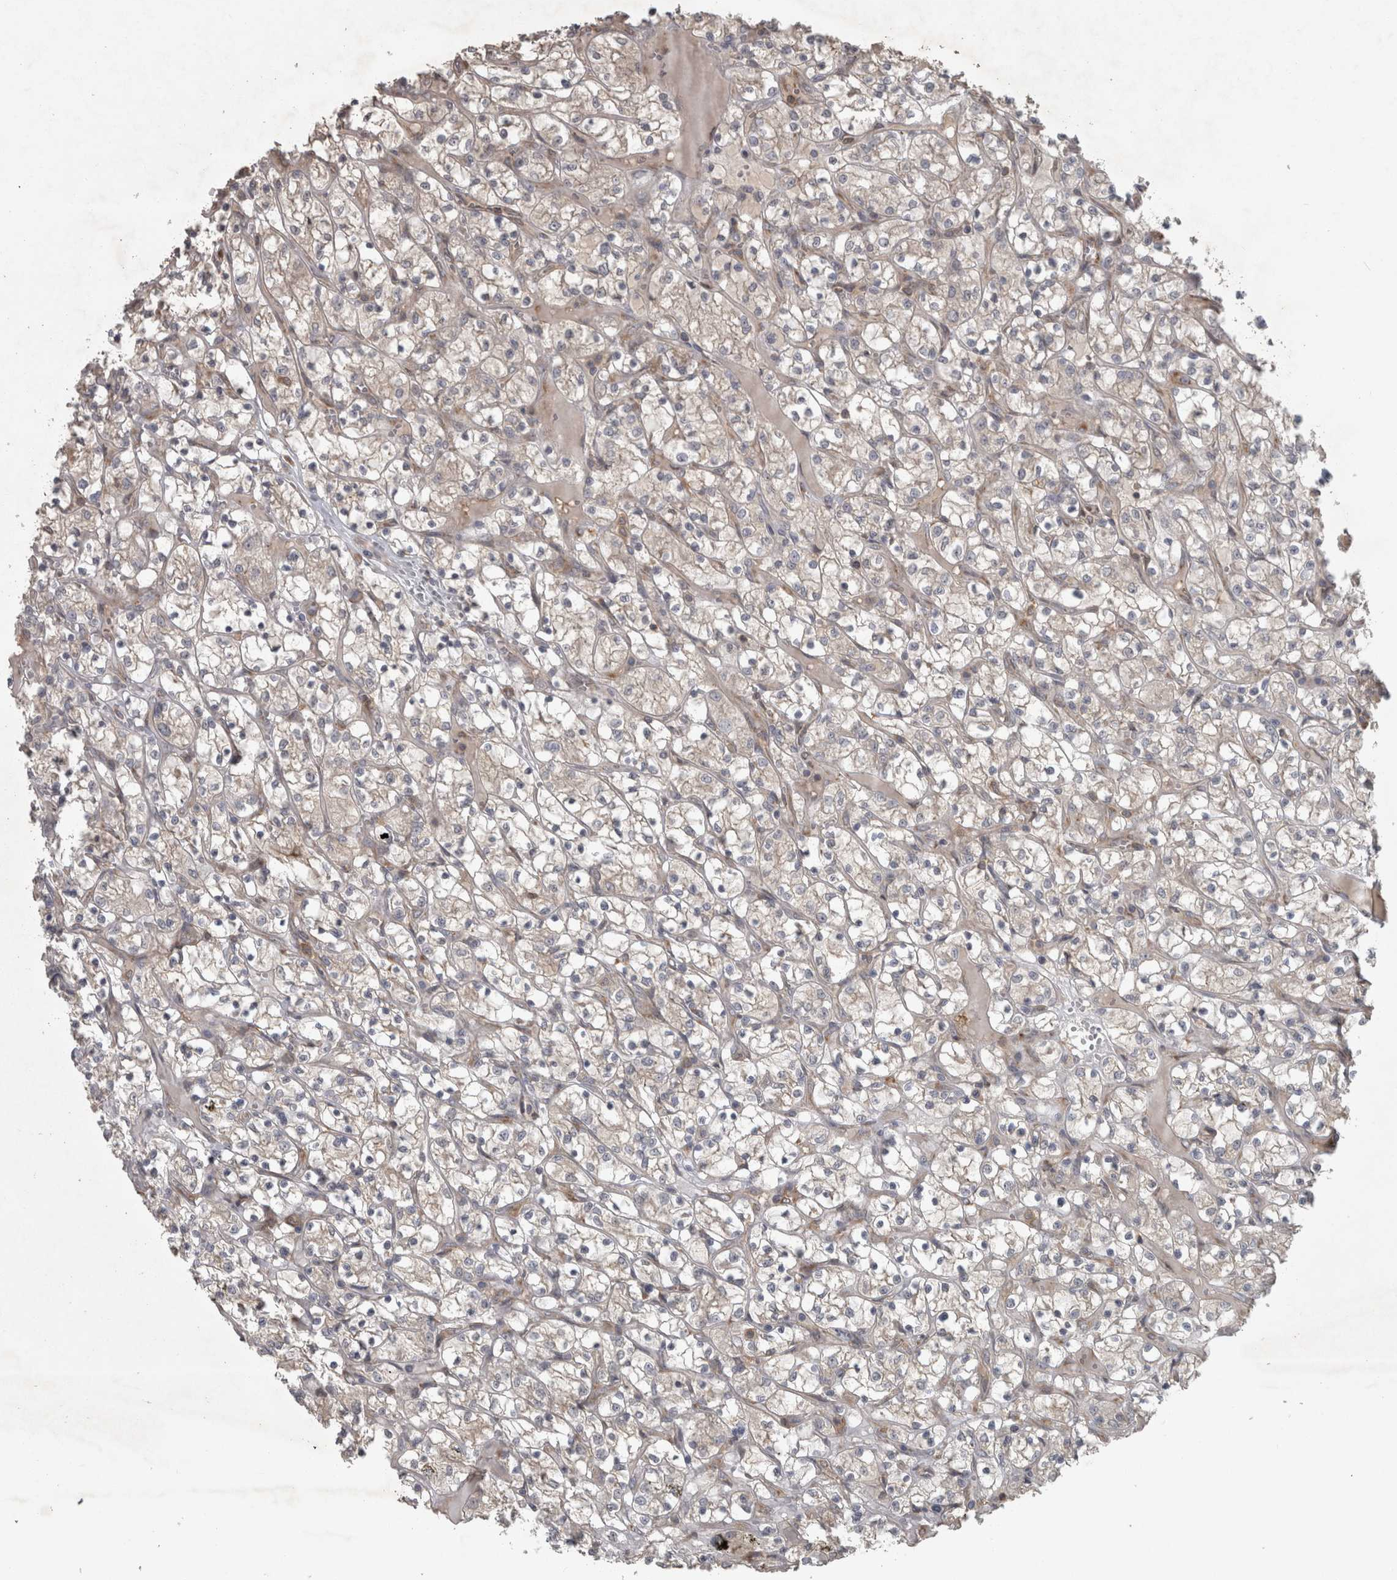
{"staining": {"intensity": "weak", "quantity": "25%-75%", "location": "cytoplasmic/membranous"}, "tissue": "renal cancer", "cell_type": "Tumor cells", "image_type": "cancer", "snomed": [{"axis": "morphology", "description": "Adenocarcinoma, NOS"}, {"axis": "topography", "description": "Kidney"}], "caption": "This photomicrograph displays immunohistochemistry staining of human renal cancer, with low weak cytoplasmic/membranous staining in approximately 25%-75% of tumor cells.", "gene": "MICU3", "patient": {"sex": "female", "age": 69}}